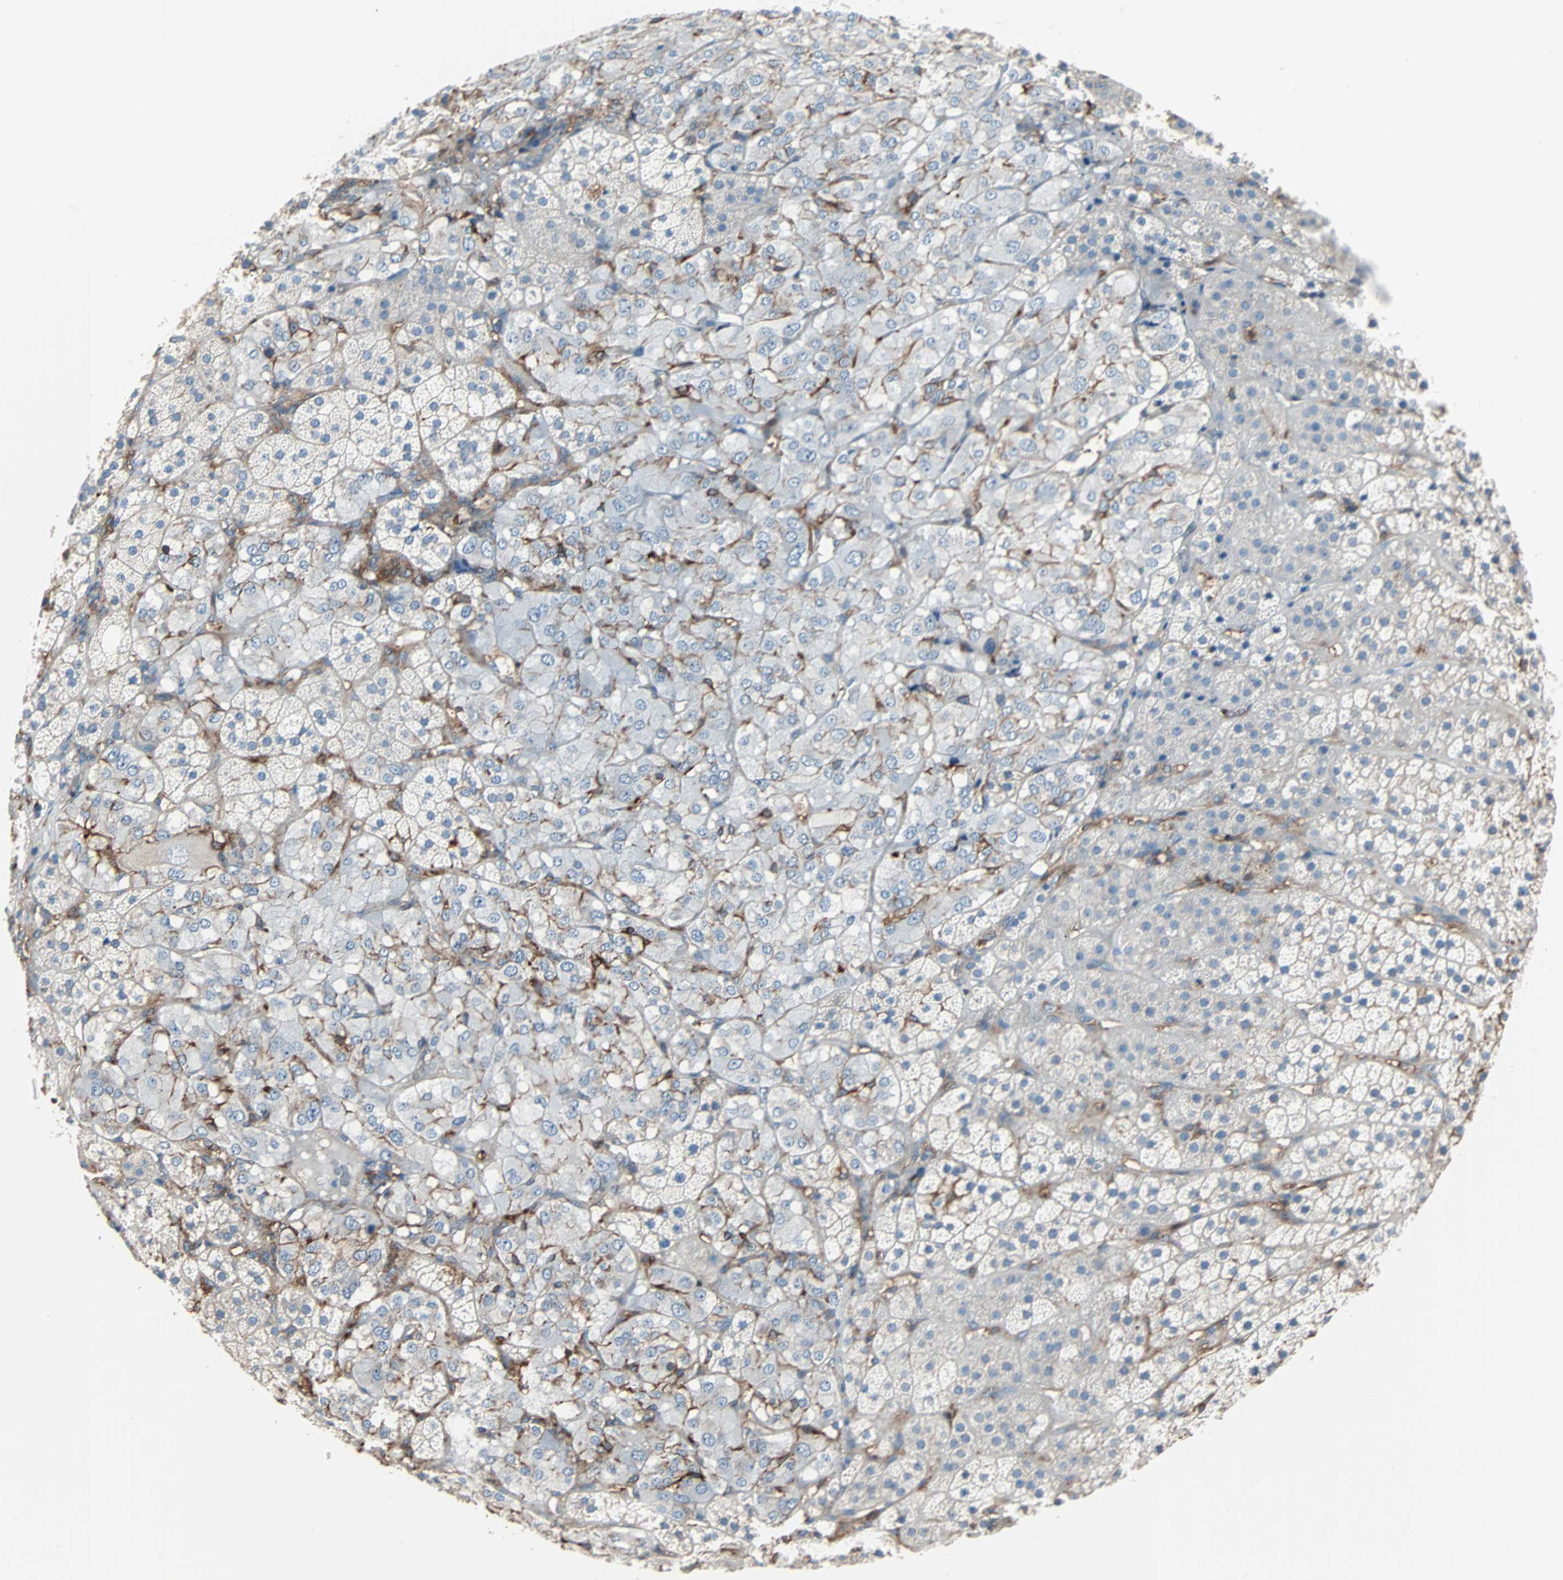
{"staining": {"intensity": "negative", "quantity": "none", "location": "none"}, "tissue": "adrenal gland", "cell_type": "Glandular cells", "image_type": "normal", "snomed": [{"axis": "morphology", "description": "Normal tissue, NOS"}, {"axis": "topography", "description": "Adrenal gland"}], "caption": "Immunohistochemistry (IHC) micrograph of unremarkable adrenal gland: human adrenal gland stained with DAB exhibits no significant protein positivity in glandular cells. The staining is performed using DAB brown chromogen with nuclei counter-stained in using hematoxylin.", "gene": "EPB41L2", "patient": {"sex": "female", "age": 44}}